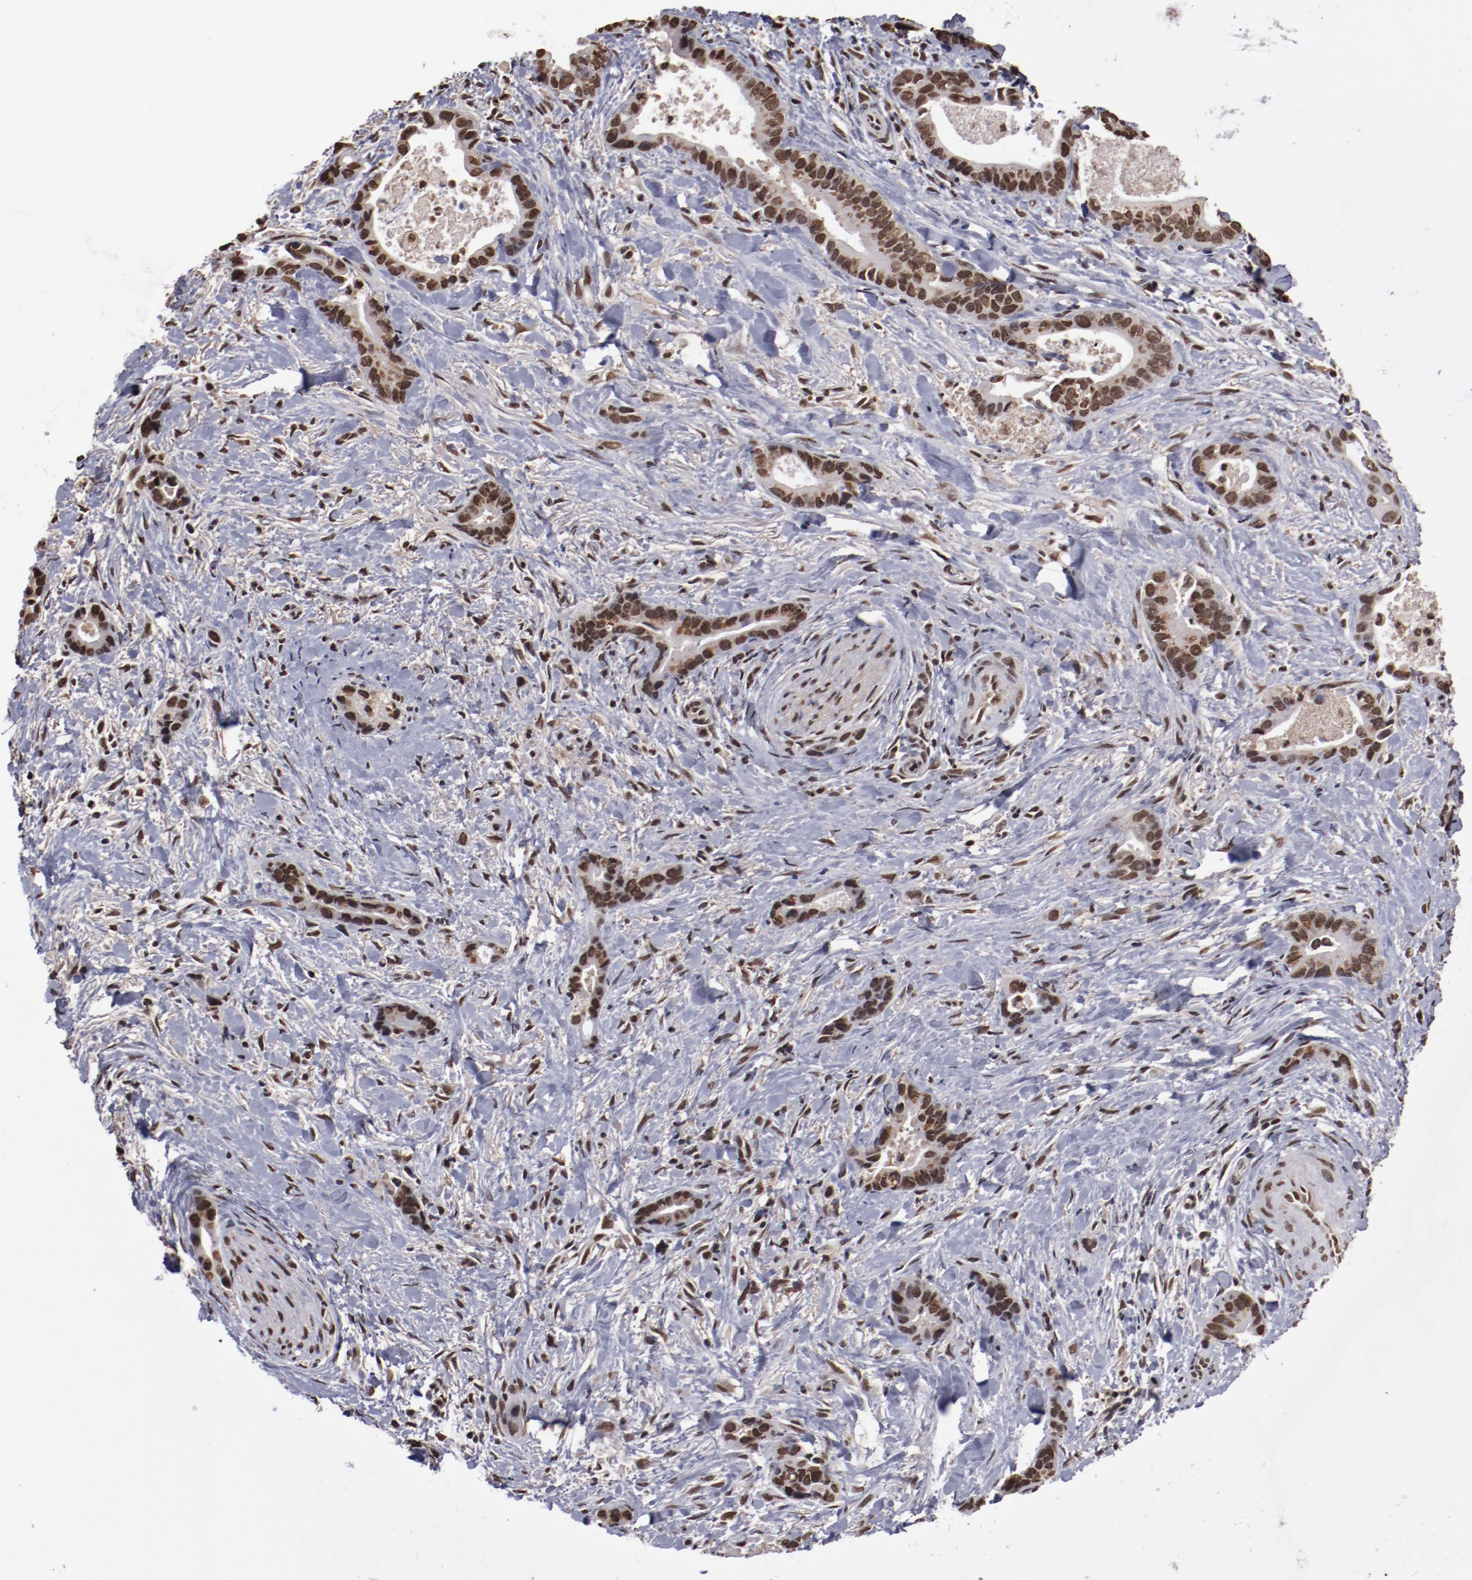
{"staining": {"intensity": "strong", "quantity": ">75%", "location": "nuclear"}, "tissue": "liver cancer", "cell_type": "Tumor cells", "image_type": "cancer", "snomed": [{"axis": "morphology", "description": "Cholangiocarcinoma"}, {"axis": "topography", "description": "Liver"}], "caption": "Immunohistochemical staining of human liver cholangiocarcinoma reveals high levels of strong nuclear protein staining in approximately >75% of tumor cells.", "gene": "AKT1", "patient": {"sex": "female", "age": 55}}